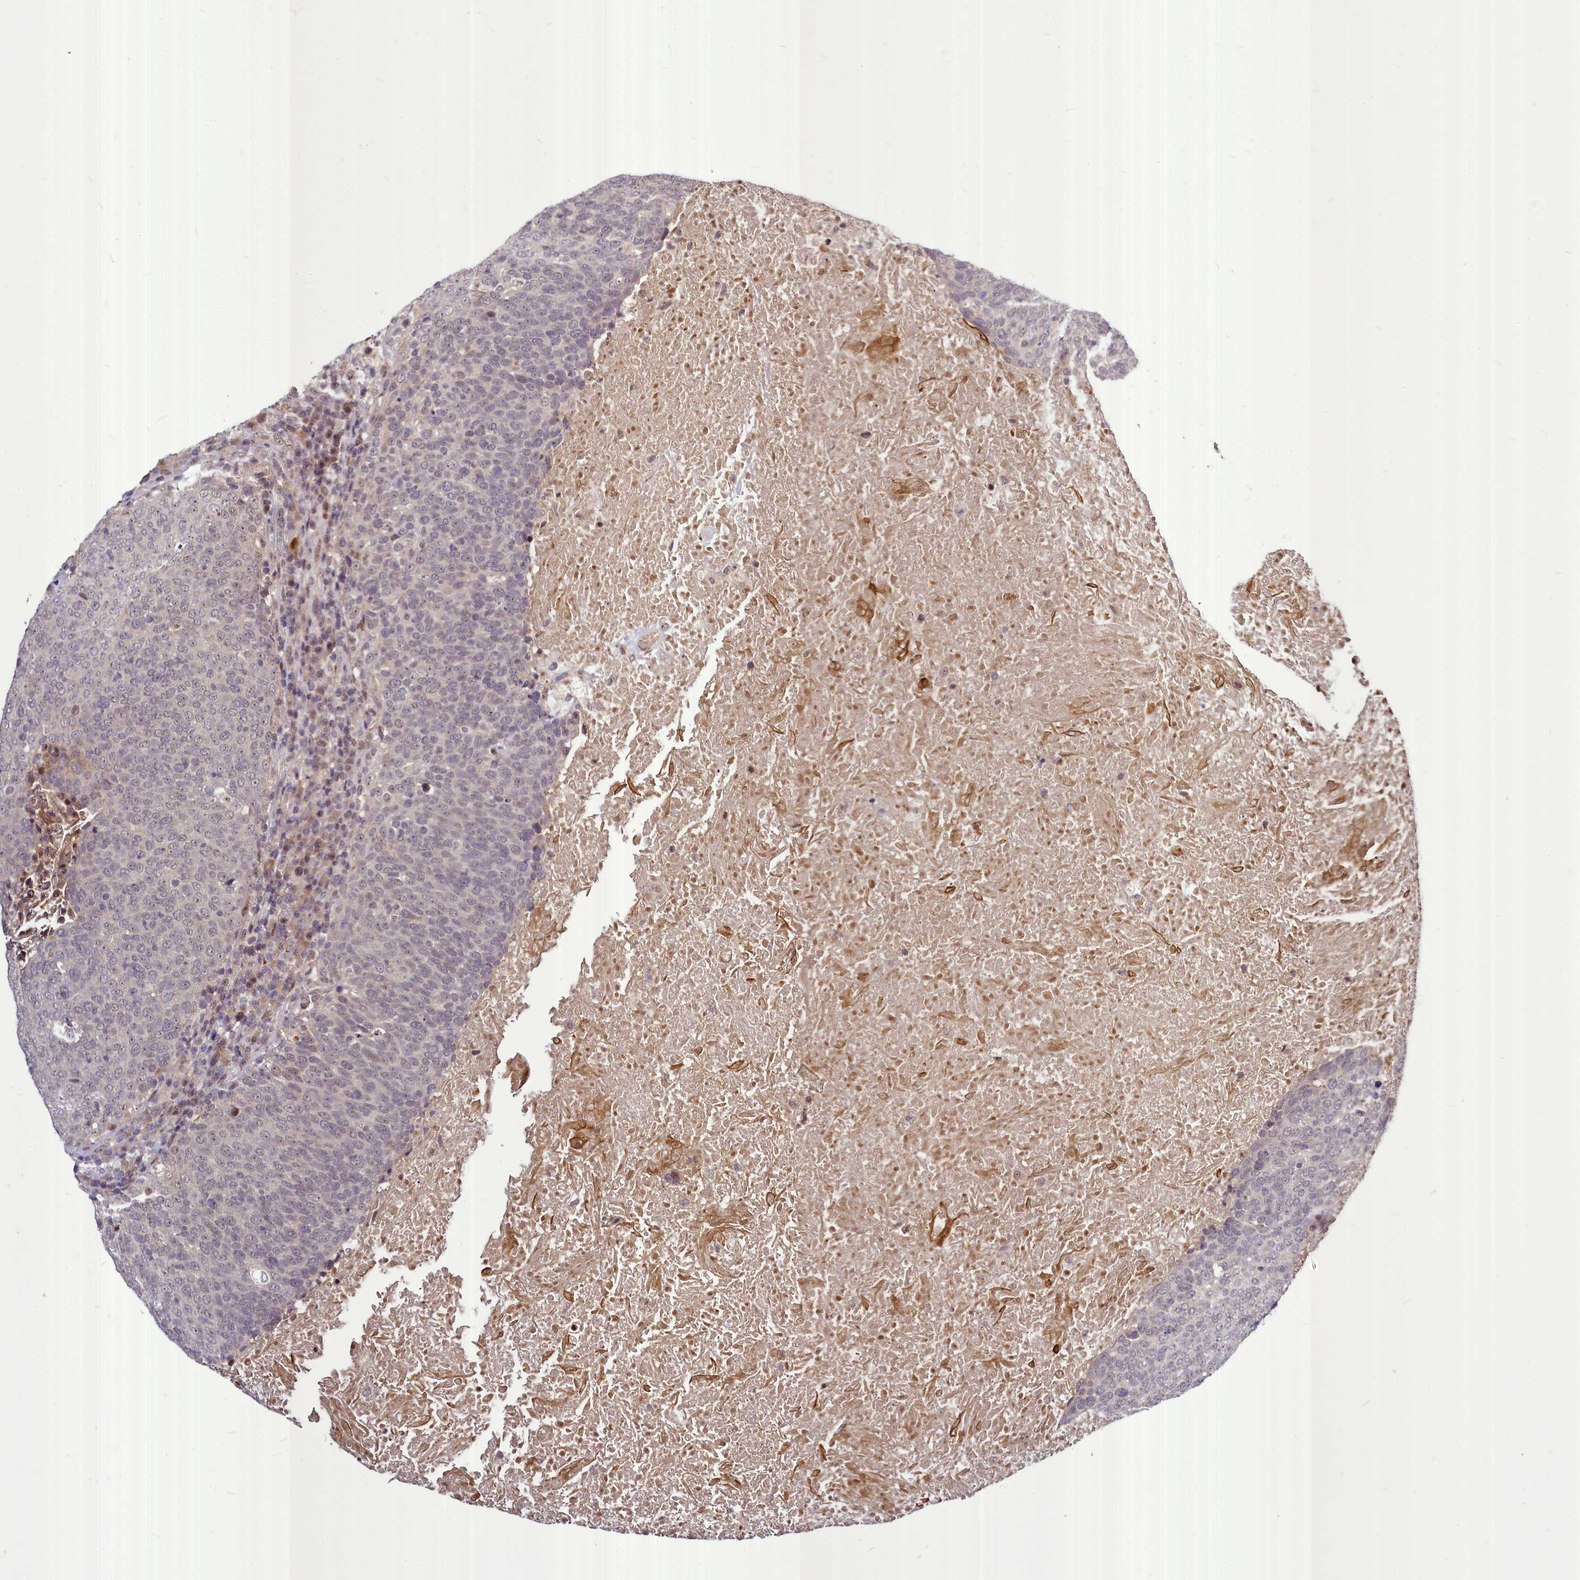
{"staining": {"intensity": "weak", "quantity": "<25%", "location": "cytoplasmic/membranous,nuclear"}, "tissue": "head and neck cancer", "cell_type": "Tumor cells", "image_type": "cancer", "snomed": [{"axis": "morphology", "description": "Squamous cell carcinoma, NOS"}, {"axis": "morphology", "description": "Squamous cell carcinoma, metastatic, NOS"}, {"axis": "topography", "description": "Lymph node"}, {"axis": "topography", "description": "Head-Neck"}], "caption": "The micrograph demonstrates no staining of tumor cells in metastatic squamous cell carcinoma (head and neck).", "gene": "MAML2", "patient": {"sex": "male", "age": 62}}